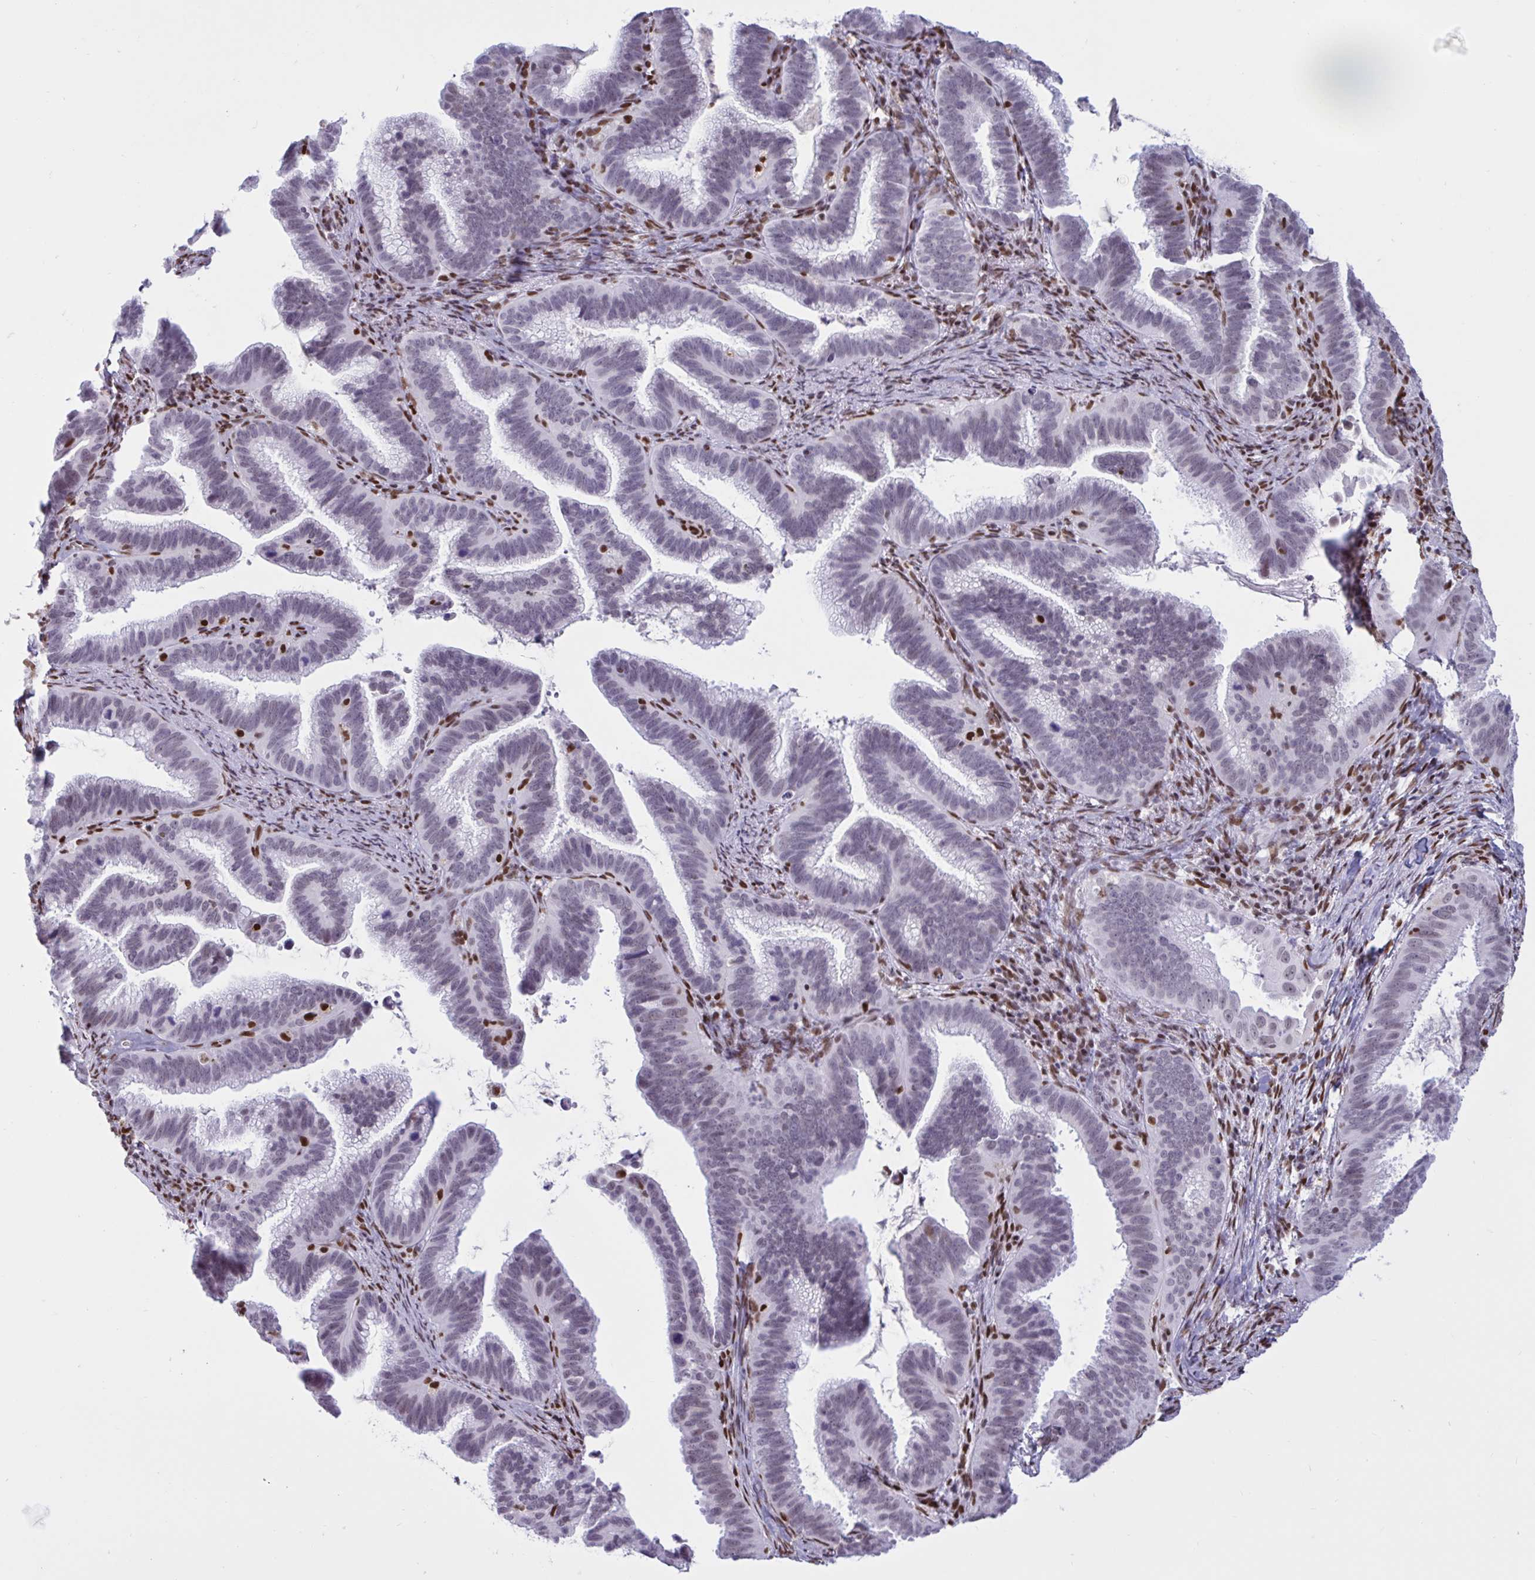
{"staining": {"intensity": "negative", "quantity": "none", "location": "none"}, "tissue": "cervical cancer", "cell_type": "Tumor cells", "image_type": "cancer", "snomed": [{"axis": "morphology", "description": "Adenocarcinoma, NOS"}, {"axis": "topography", "description": "Cervix"}], "caption": "Tumor cells are negative for protein expression in human adenocarcinoma (cervical). (DAB (3,3'-diaminobenzidine) immunohistochemistry with hematoxylin counter stain).", "gene": "CBFA2T2", "patient": {"sex": "female", "age": 61}}